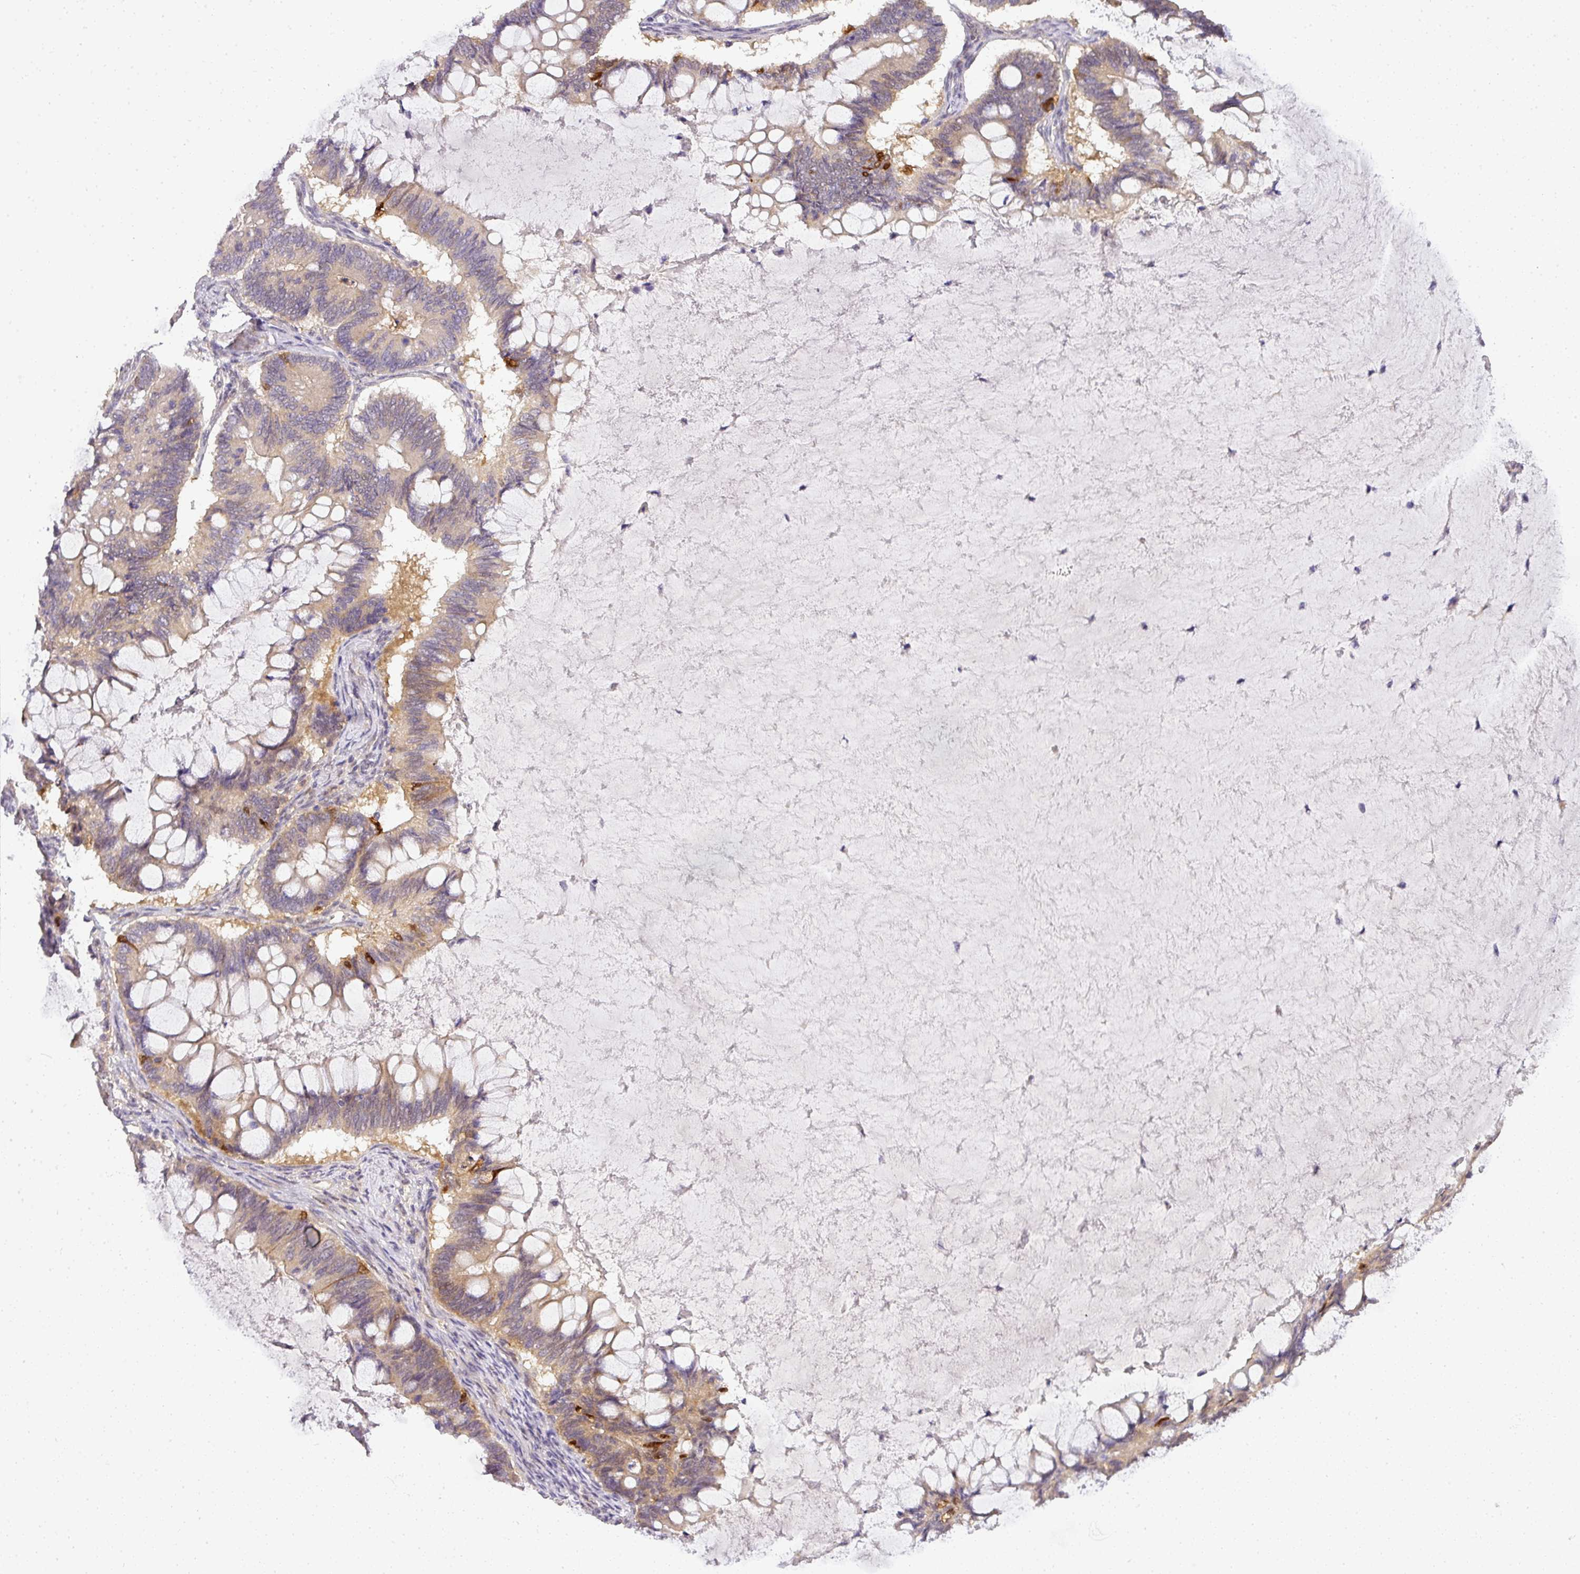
{"staining": {"intensity": "weak", "quantity": "25%-75%", "location": "cytoplasmic/membranous"}, "tissue": "ovarian cancer", "cell_type": "Tumor cells", "image_type": "cancer", "snomed": [{"axis": "morphology", "description": "Cystadenocarcinoma, mucinous, NOS"}, {"axis": "topography", "description": "Ovary"}], "caption": "Brown immunohistochemical staining in ovarian cancer displays weak cytoplasmic/membranous expression in about 25%-75% of tumor cells. (brown staining indicates protein expression, while blue staining denotes nuclei).", "gene": "ADH5", "patient": {"sex": "female", "age": 61}}